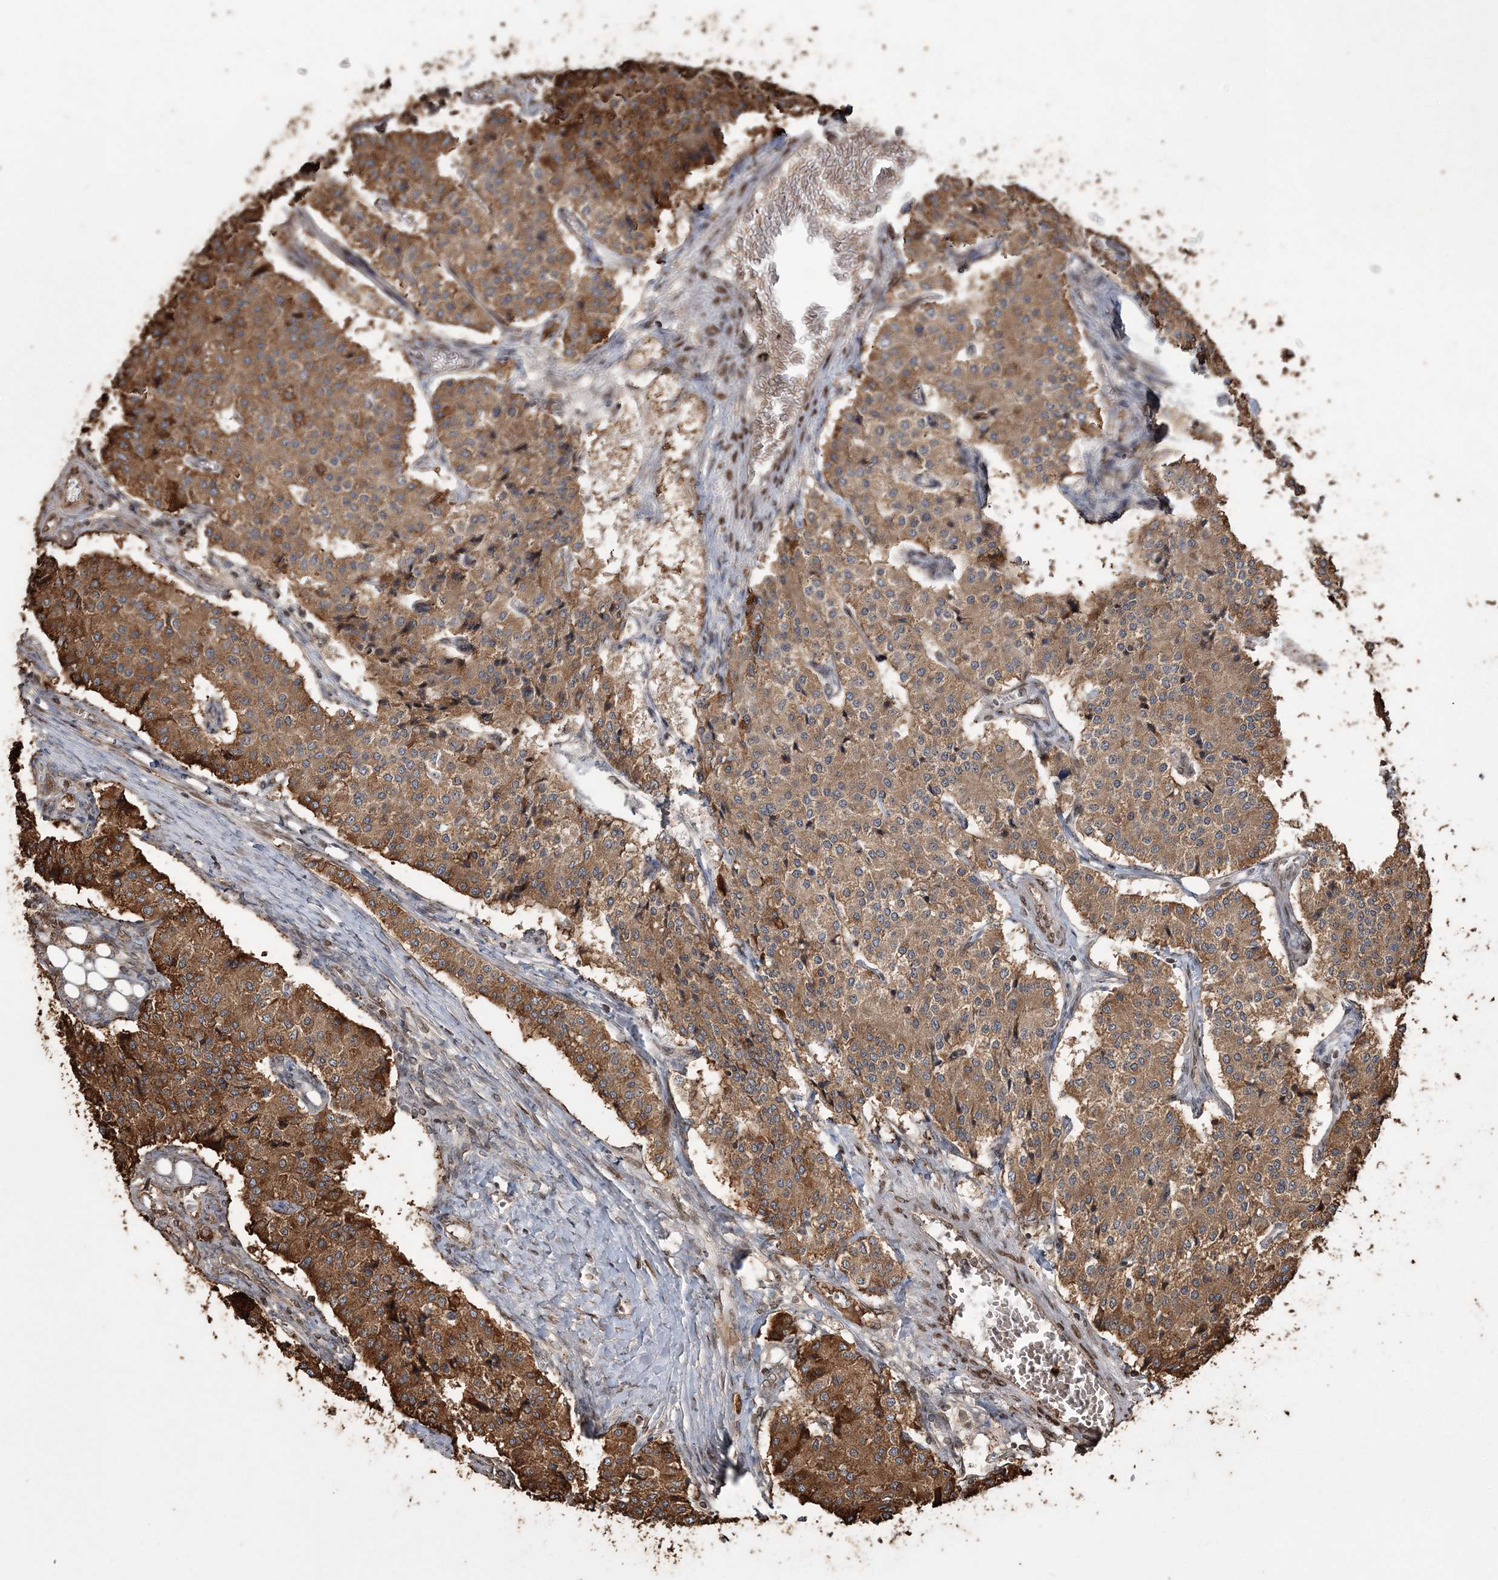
{"staining": {"intensity": "moderate", "quantity": ">75%", "location": "cytoplasmic/membranous"}, "tissue": "carcinoid", "cell_type": "Tumor cells", "image_type": "cancer", "snomed": [{"axis": "morphology", "description": "Carcinoid, malignant, NOS"}, {"axis": "topography", "description": "Colon"}], "caption": "The immunohistochemical stain highlights moderate cytoplasmic/membranous staining in tumor cells of malignant carcinoid tissue. (Brightfield microscopy of DAB IHC at high magnification).", "gene": "DNAJC27", "patient": {"sex": "female", "age": 52}}